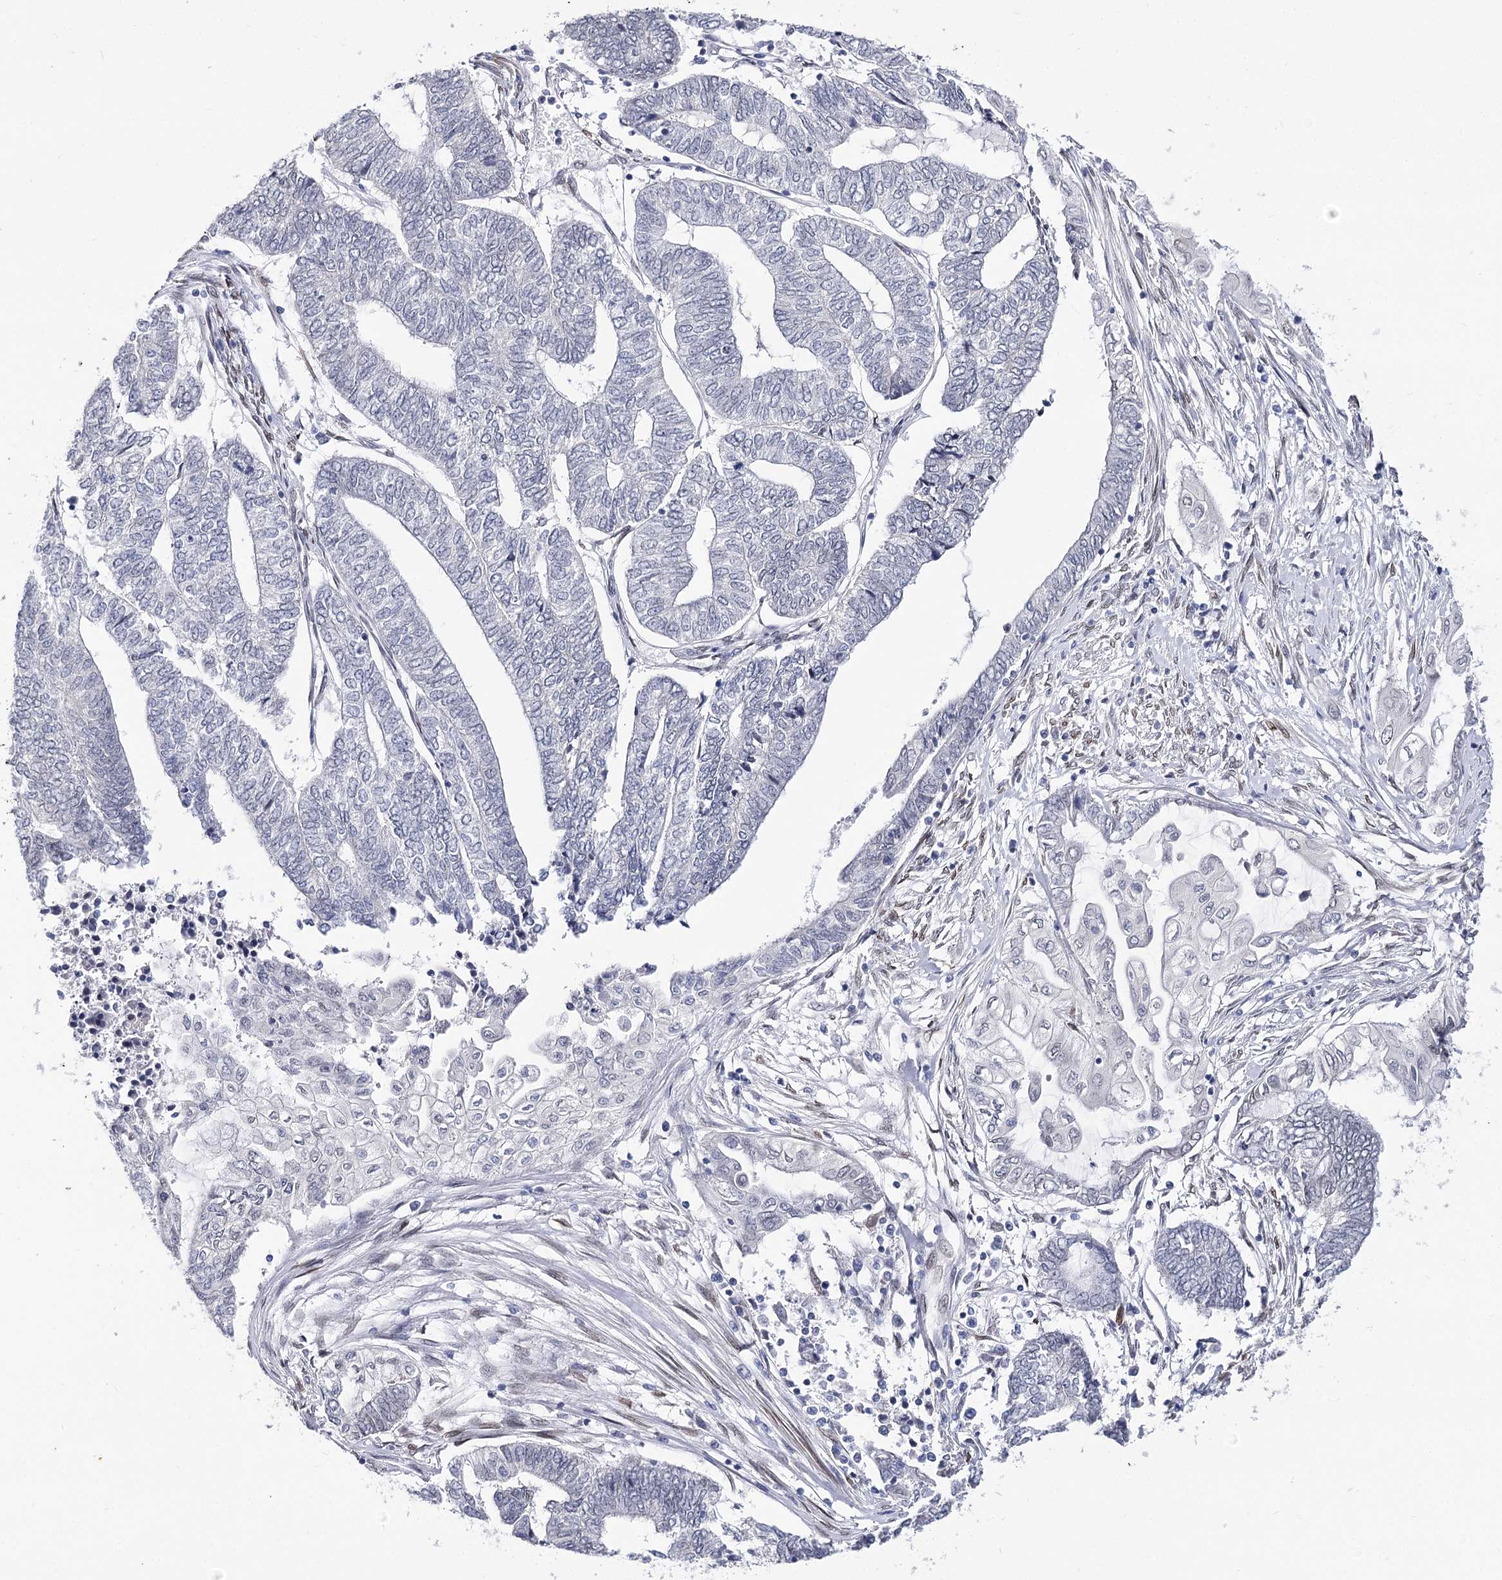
{"staining": {"intensity": "negative", "quantity": "none", "location": "none"}, "tissue": "endometrial cancer", "cell_type": "Tumor cells", "image_type": "cancer", "snomed": [{"axis": "morphology", "description": "Adenocarcinoma, NOS"}, {"axis": "topography", "description": "Uterus"}, {"axis": "topography", "description": "Endometrium"}], "caption": "Tumor cells show no significant protein staining in endometrial cancer.", "gene": "TMEM201", "patient": {"sex": "female", "age": 70}}